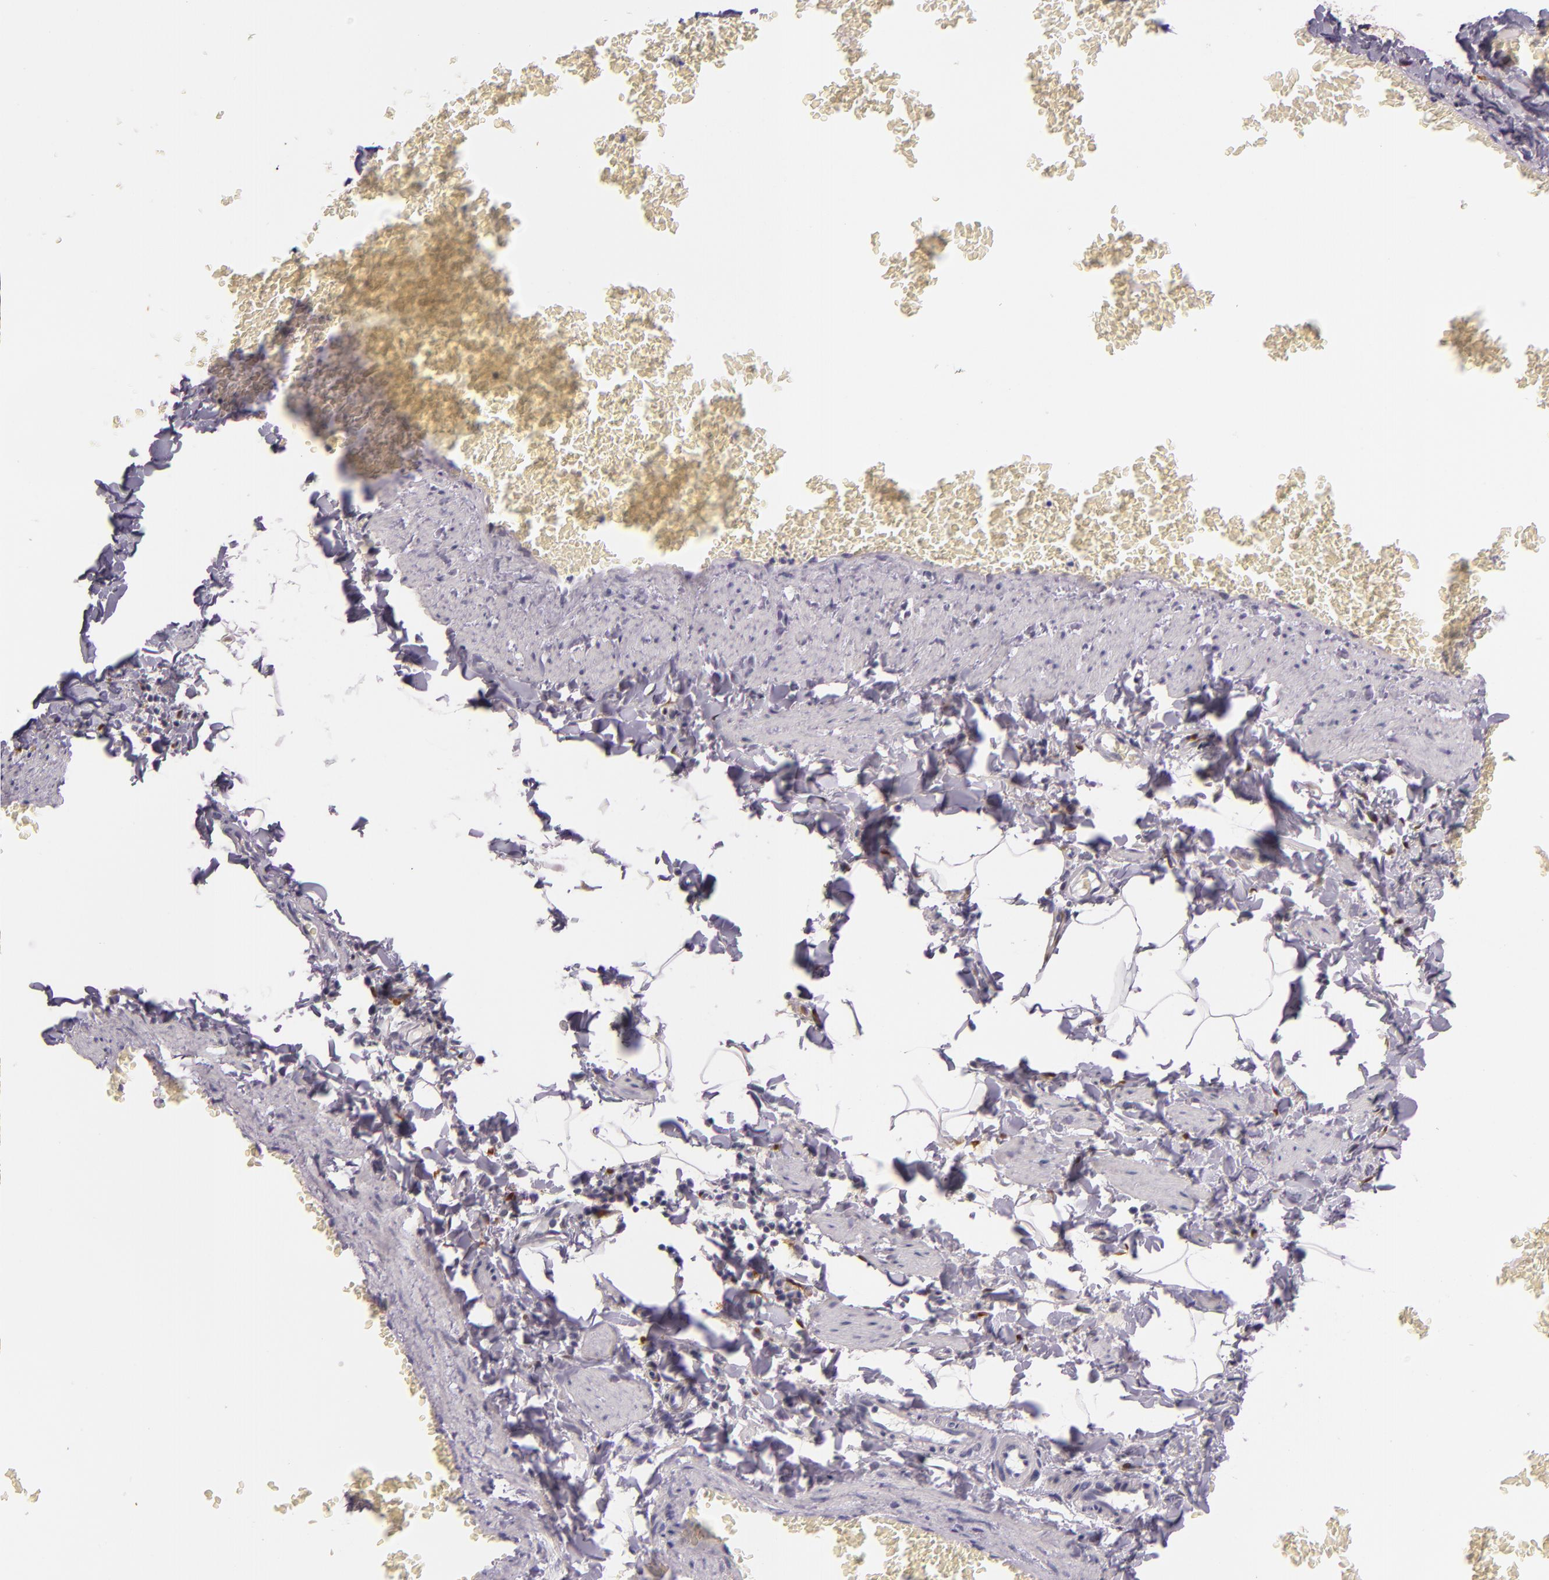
{"staining": {"intensity": "negative", "quantity": "none", "location": "none"}, "tissue": "adipose tissue", "cell_type": "Adipocytes", "image_type": "normal", "snomed": [{"axis": "morphology", "description": "Normal tissue, NOS"}, {"axis": "topography", "description": "Vascular tissue"}], "caption": "Photomicrograph shows no protein expression in adipocytes of unremarkable adipose tissue. (DAB IHC with hematoxylin counter stain).", "gene": "MT1A", "patient": {"sex": "male", "age": 41}}